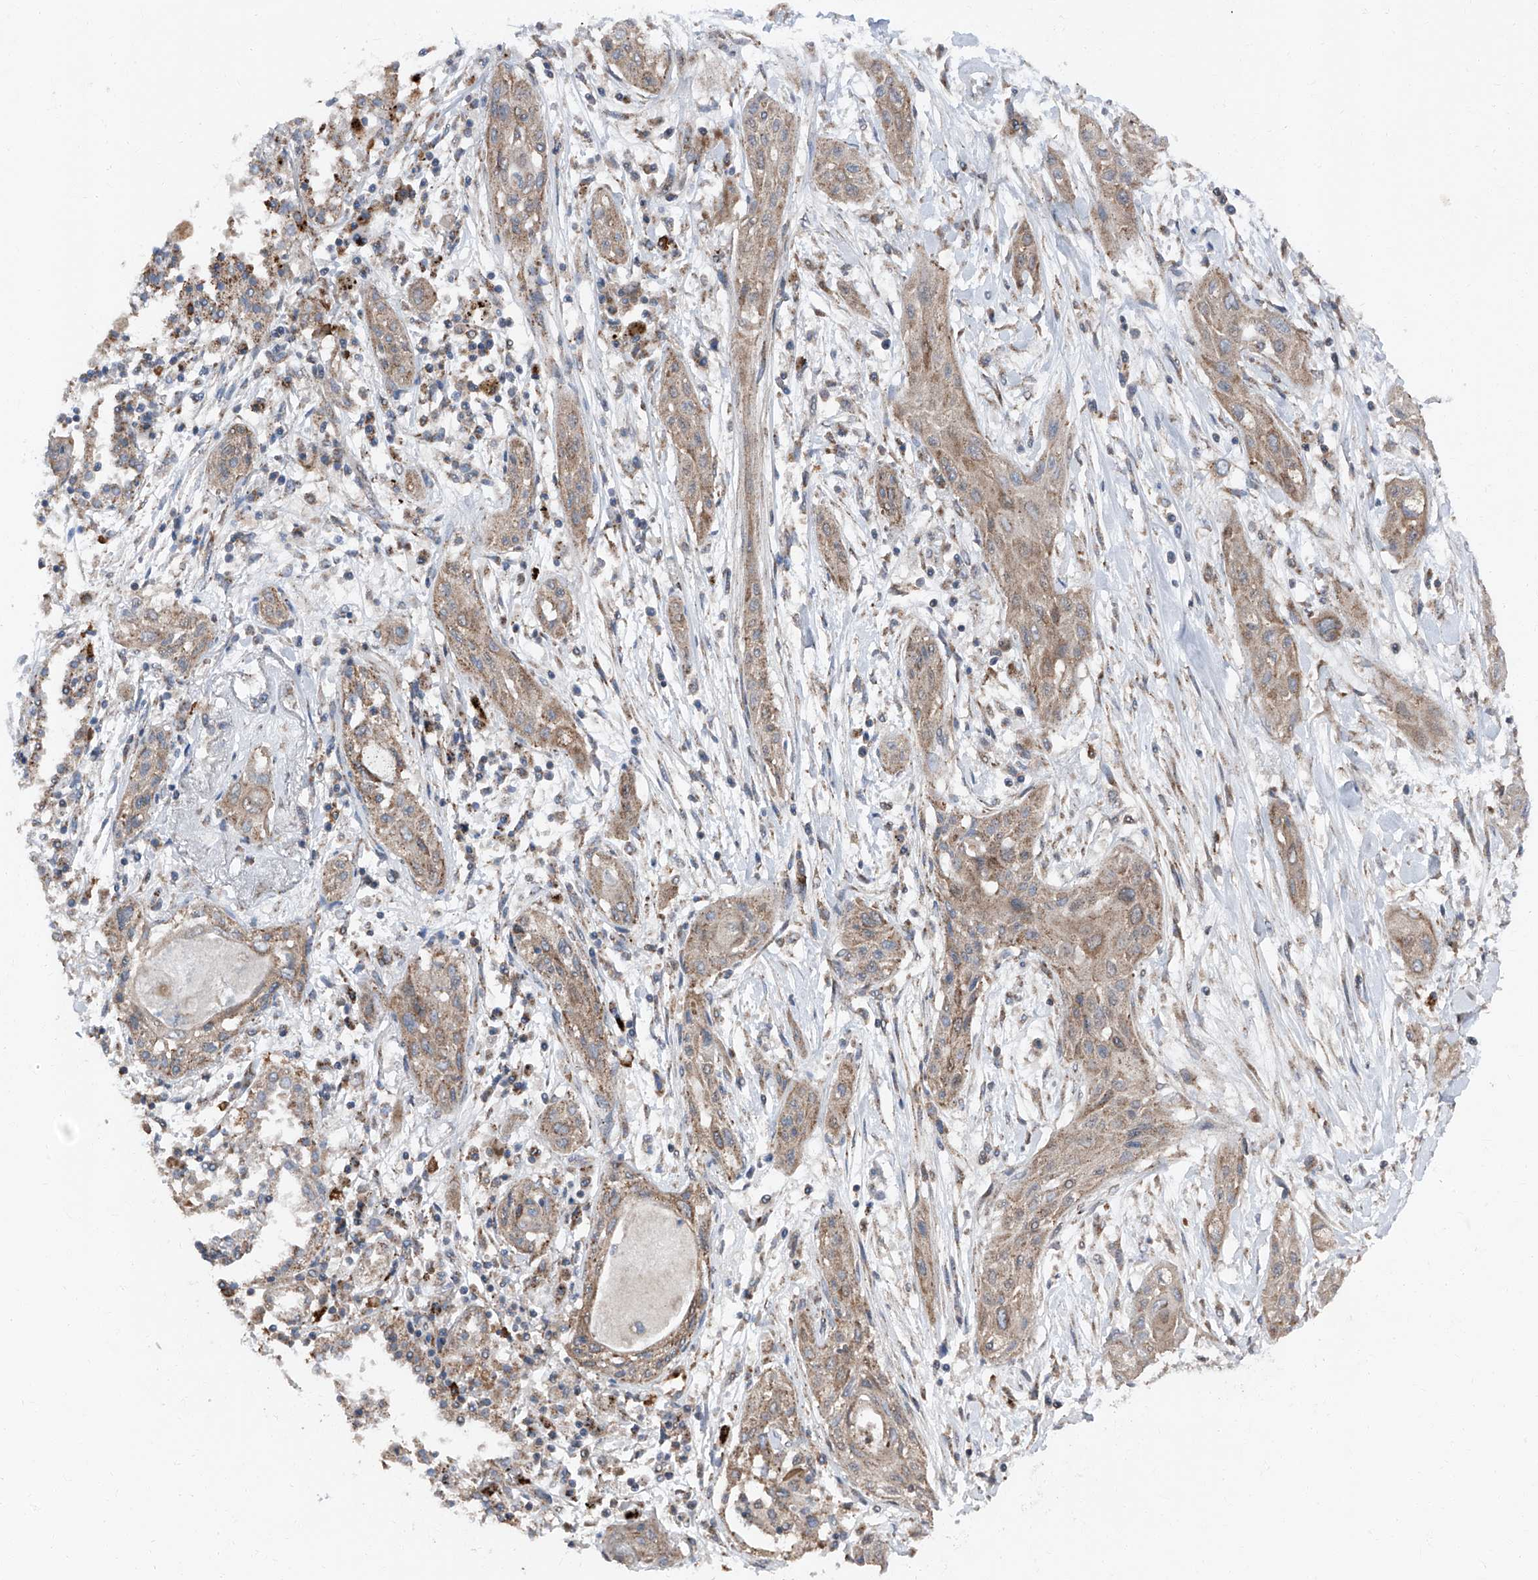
{"staining": {"intensity": "weak", "quantity": "25%-75%", "location": "cytoplasmic/membranous"}, "tissue": "lung cancer", "cell_type": "Tumor cells", "image_type": "cancer", "snomed": [{"axis": "morphology", "description": "Squamous cell carcinoma, NOS"}, {"axis": "topography", "description": "Lung"}], "caption": "Protein staining shows weak cytoplasmic/membranous expression in approximately 25%-75% of tumor cells in squamous cell carcinoma (lung). Using DAB (brown) and hematoxylin (blue) stains, captured at high magnification using brightfield microscopy.", "gene": "LIMK1", "patient": {"sex": "female", "age": 47}}